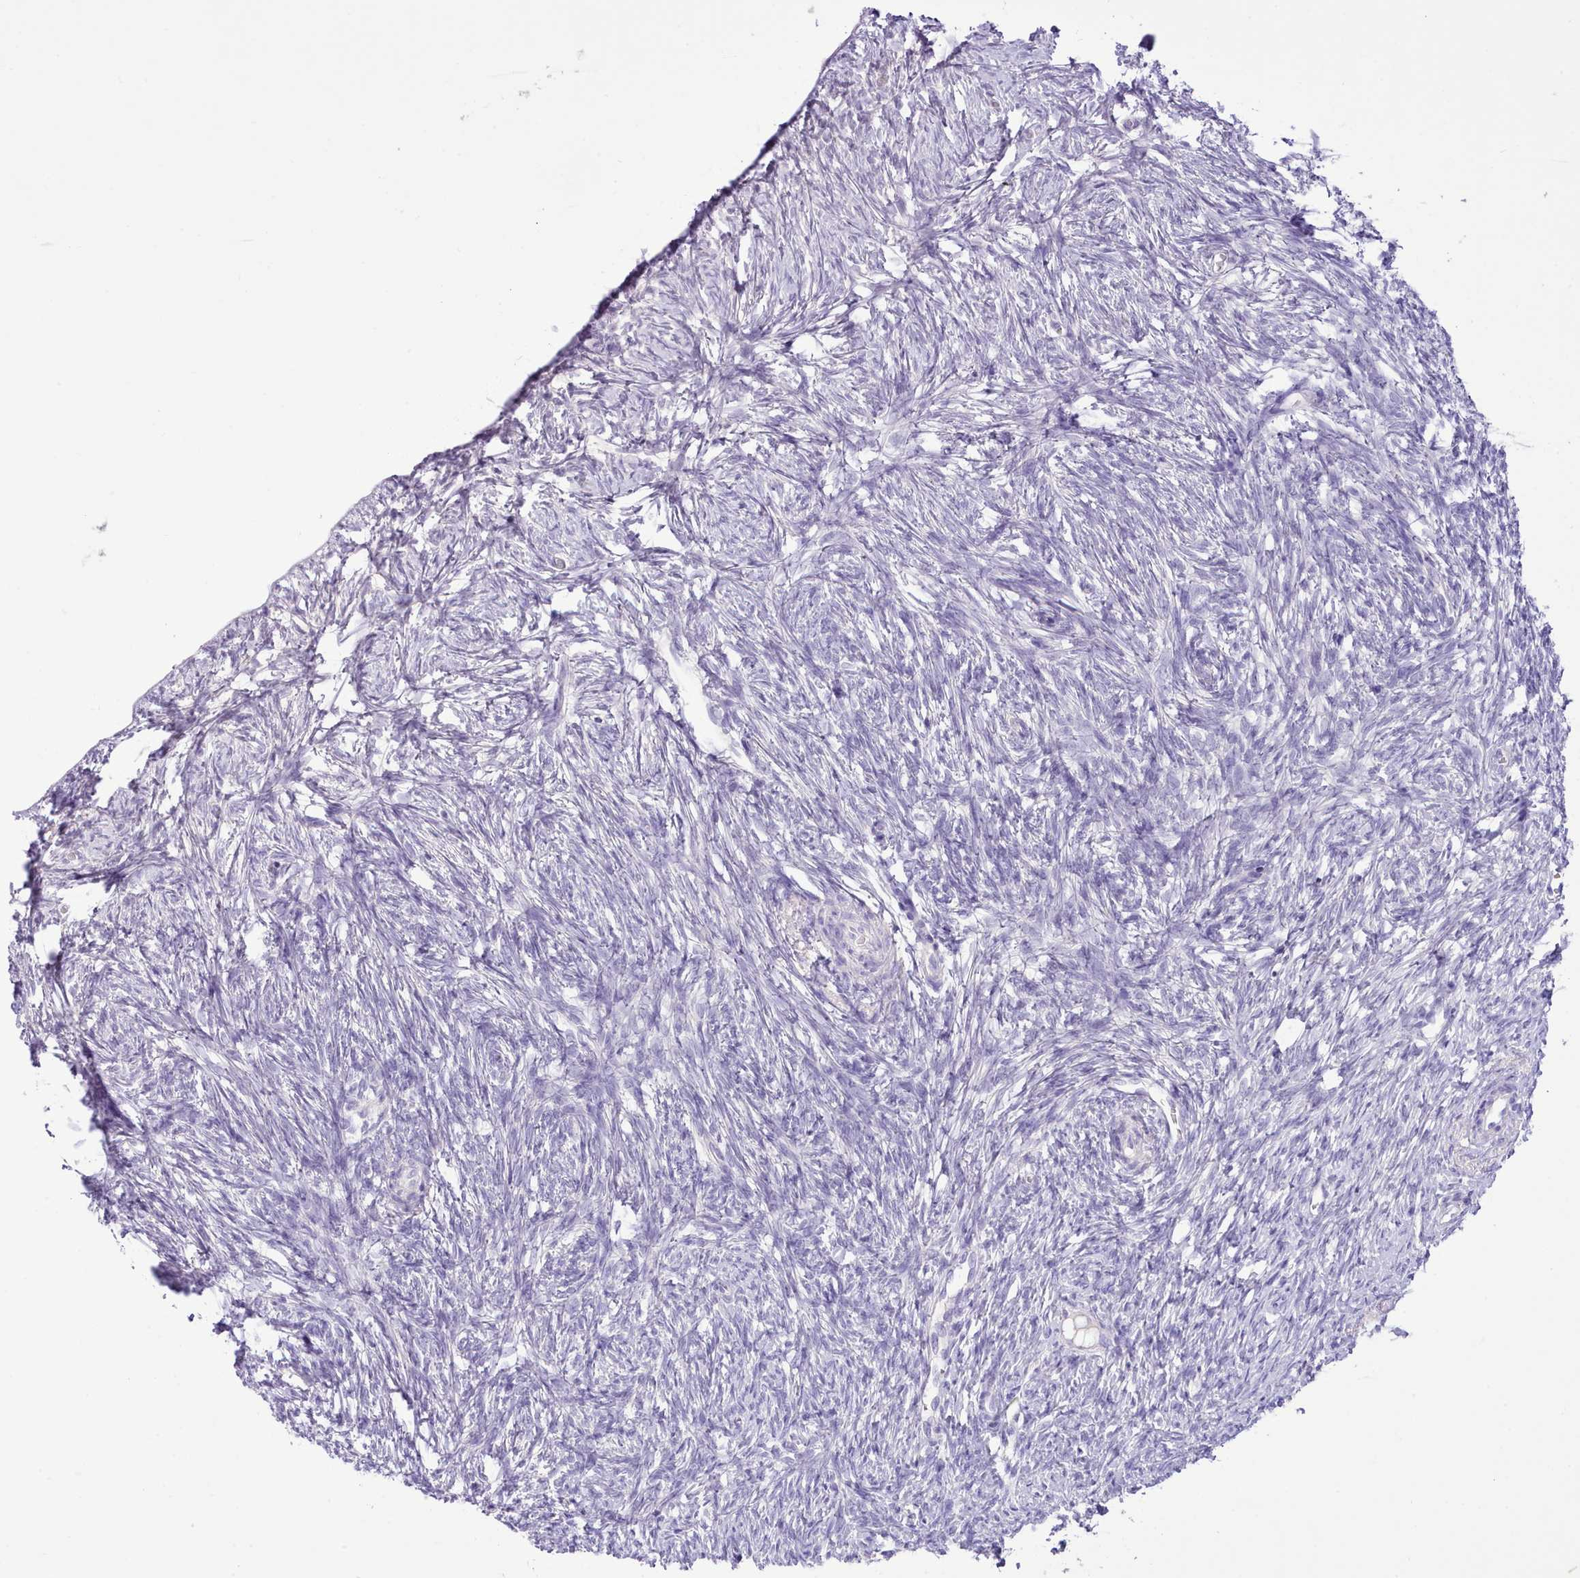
{"staining": {"intensity": "negative", "quantity": "none", "location": "none"}, "tissue": "ovary", "cell_type": "Follicle cells", "image_type": "normal", "snomed": [{"axis": "morphology", "description": "Normal tissue, NOS"}, {"axis": "topography", "description": "Ovary"}], "caption": "This is an IHC image of benign ovary. There is no positivity in follicle cells.", "gene": "CCL1", "patient": {"sex": "female", "age": 51}}